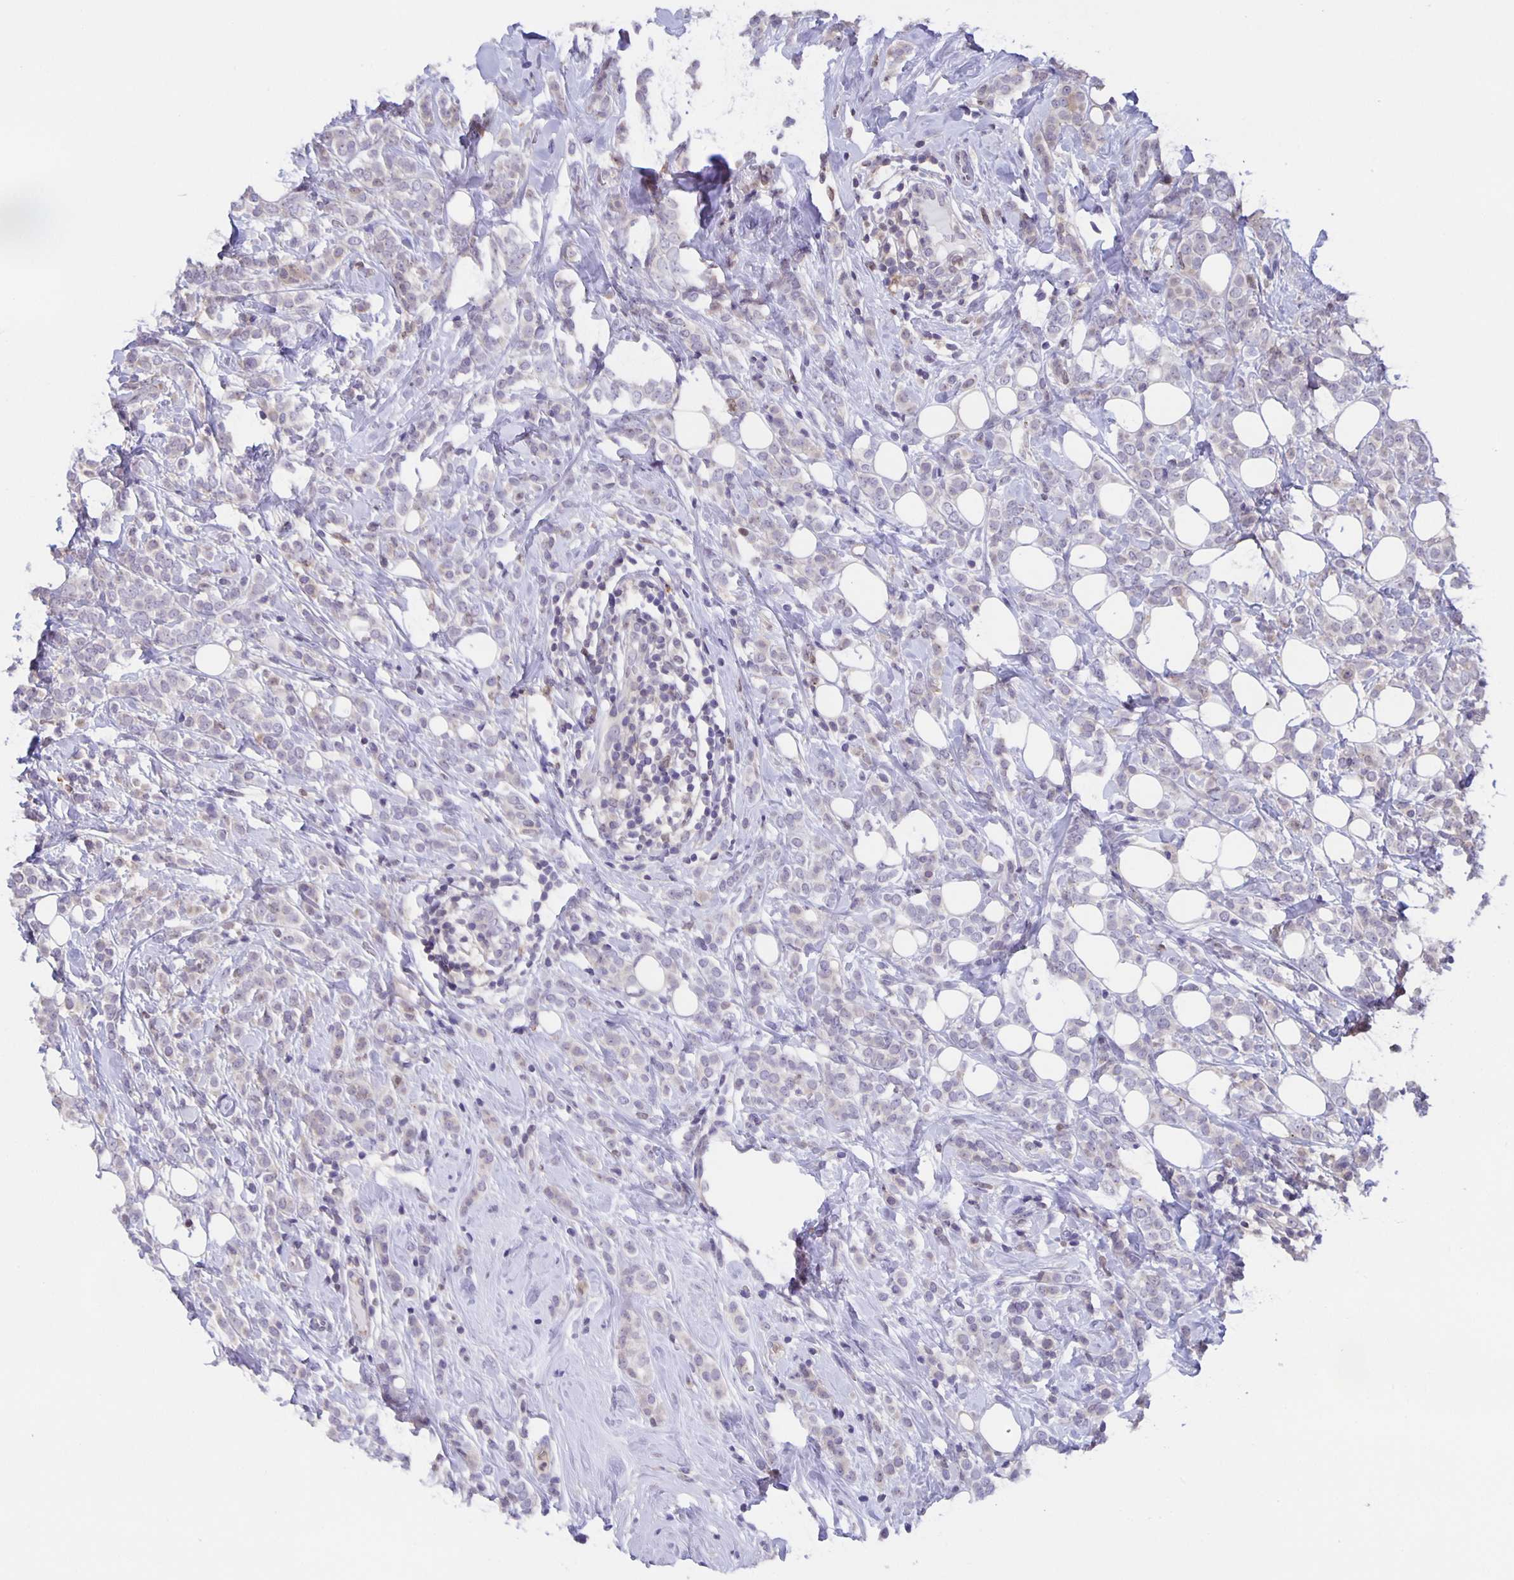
{"staining": {"intensity": "negative", "quantity": "none", "location": "none"}, "tissue": "breast cancer", "cell_type": "Tumor cells", "image_type": "cancer", "snomed": [{"axis": "morphology", "description": "Lobular carcinoma"}, {"axis": "topography", "description": "Breast"}], "caption": "An immunohistochemistry photomicrograph of breast cancer is shown. There is no staining in tumor cells of breast cancer.", "gene": "MARCHF6", "patient": {"sex": "female", "age": 49}}